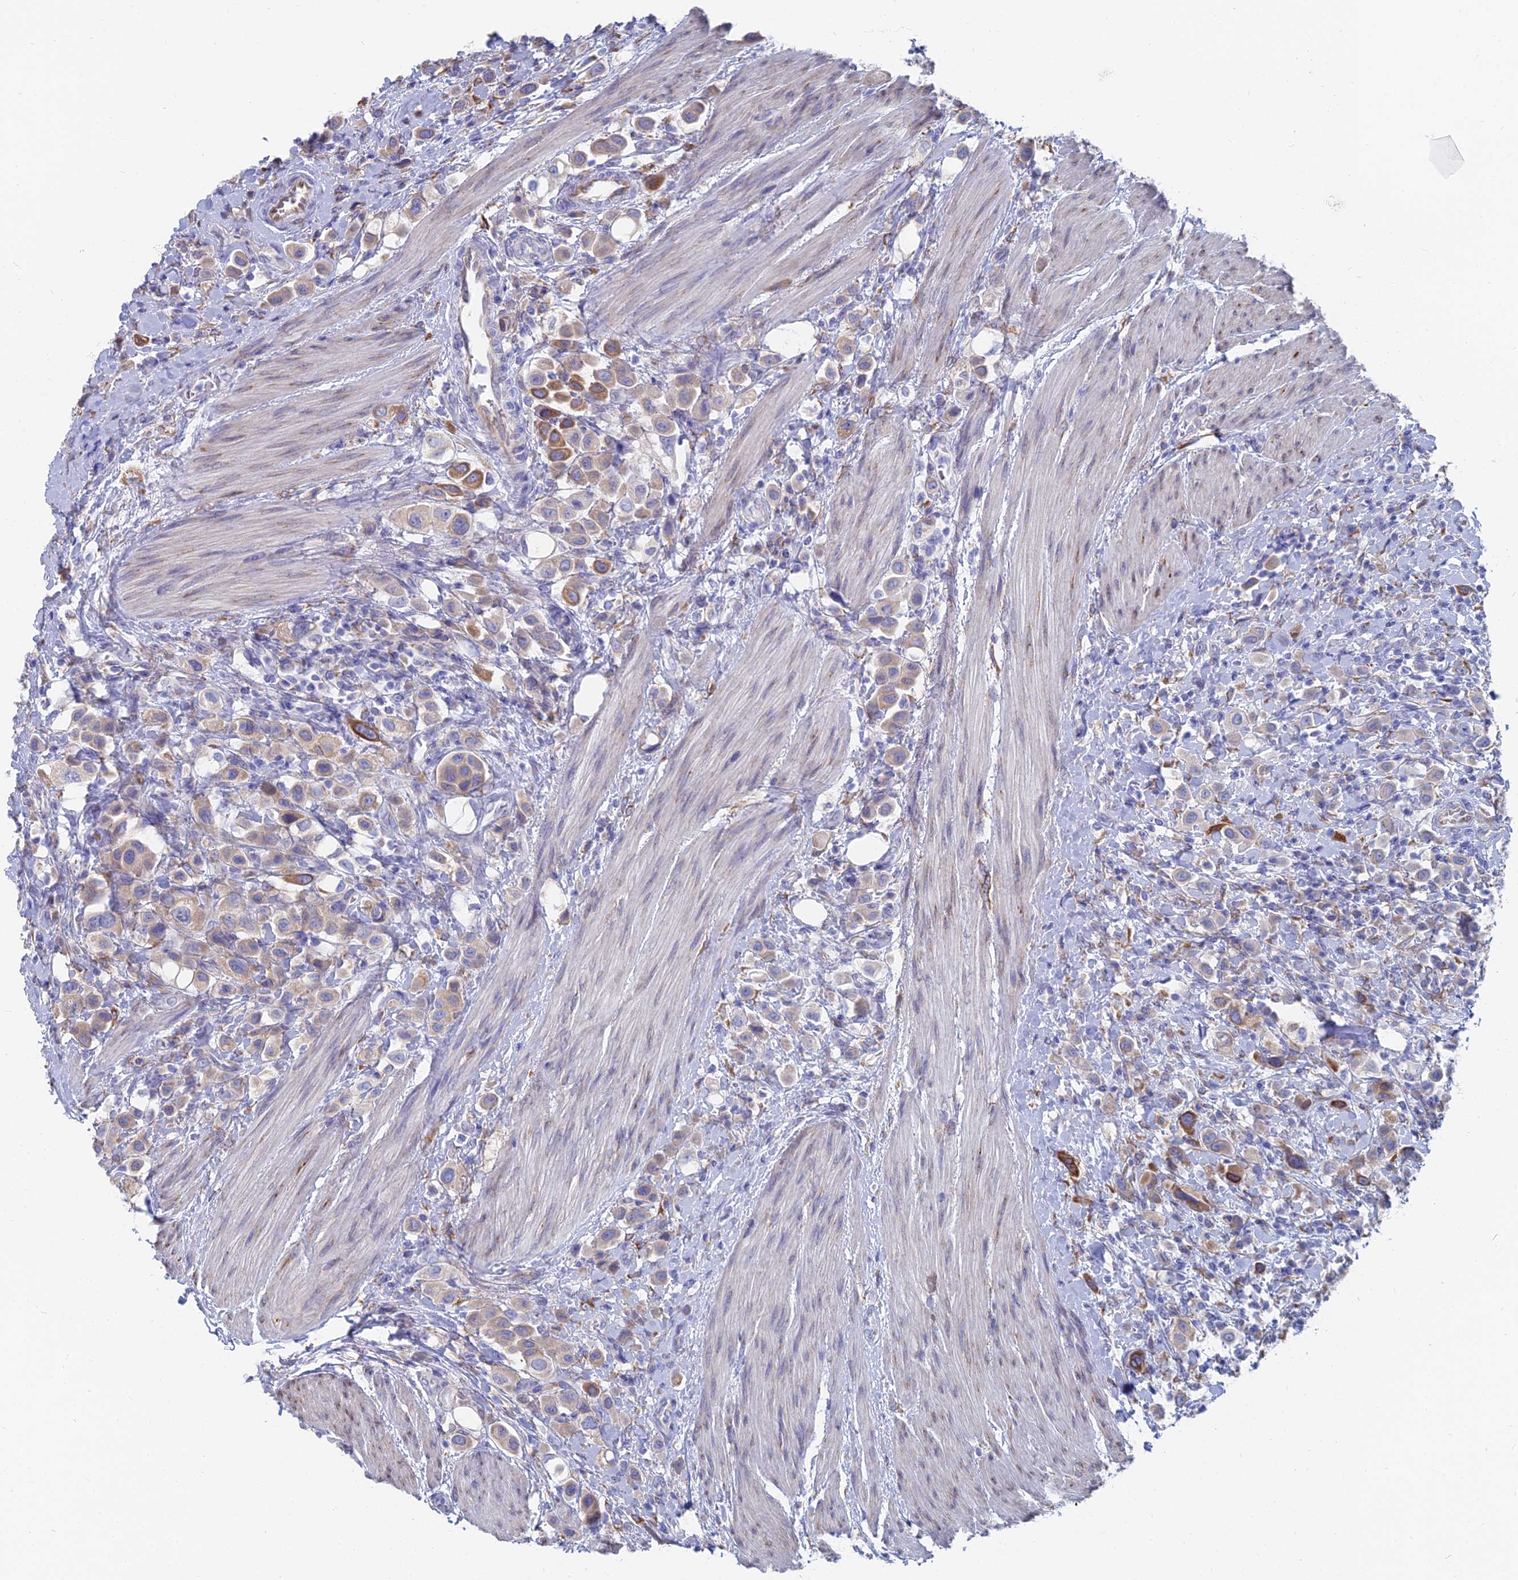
{"staining": {"intensity": "moderate", "quantity": "25%-75%", "location": "cytoplasmic/membranous"}, "tissue": "urothelial cancer", "cell_type": "Tumor cells", "image_type": "cancer", "snomed": [{"axis": "morphology", "description": "Urothelial carcinoma, High grade"}, {"axis": "topography", "description": "Urinary bladder"}], "caption": "Tumor cells demonstrate medium levels of moderate cytoplasmic/membranous positivity in approximately 25%-75% of cells in urothelial carcinoma (high-grade). (IHC, brightfield microscopy, high magnification).", "gene": "TNNT3", "patient": {"sex": "male", "age": 50}}